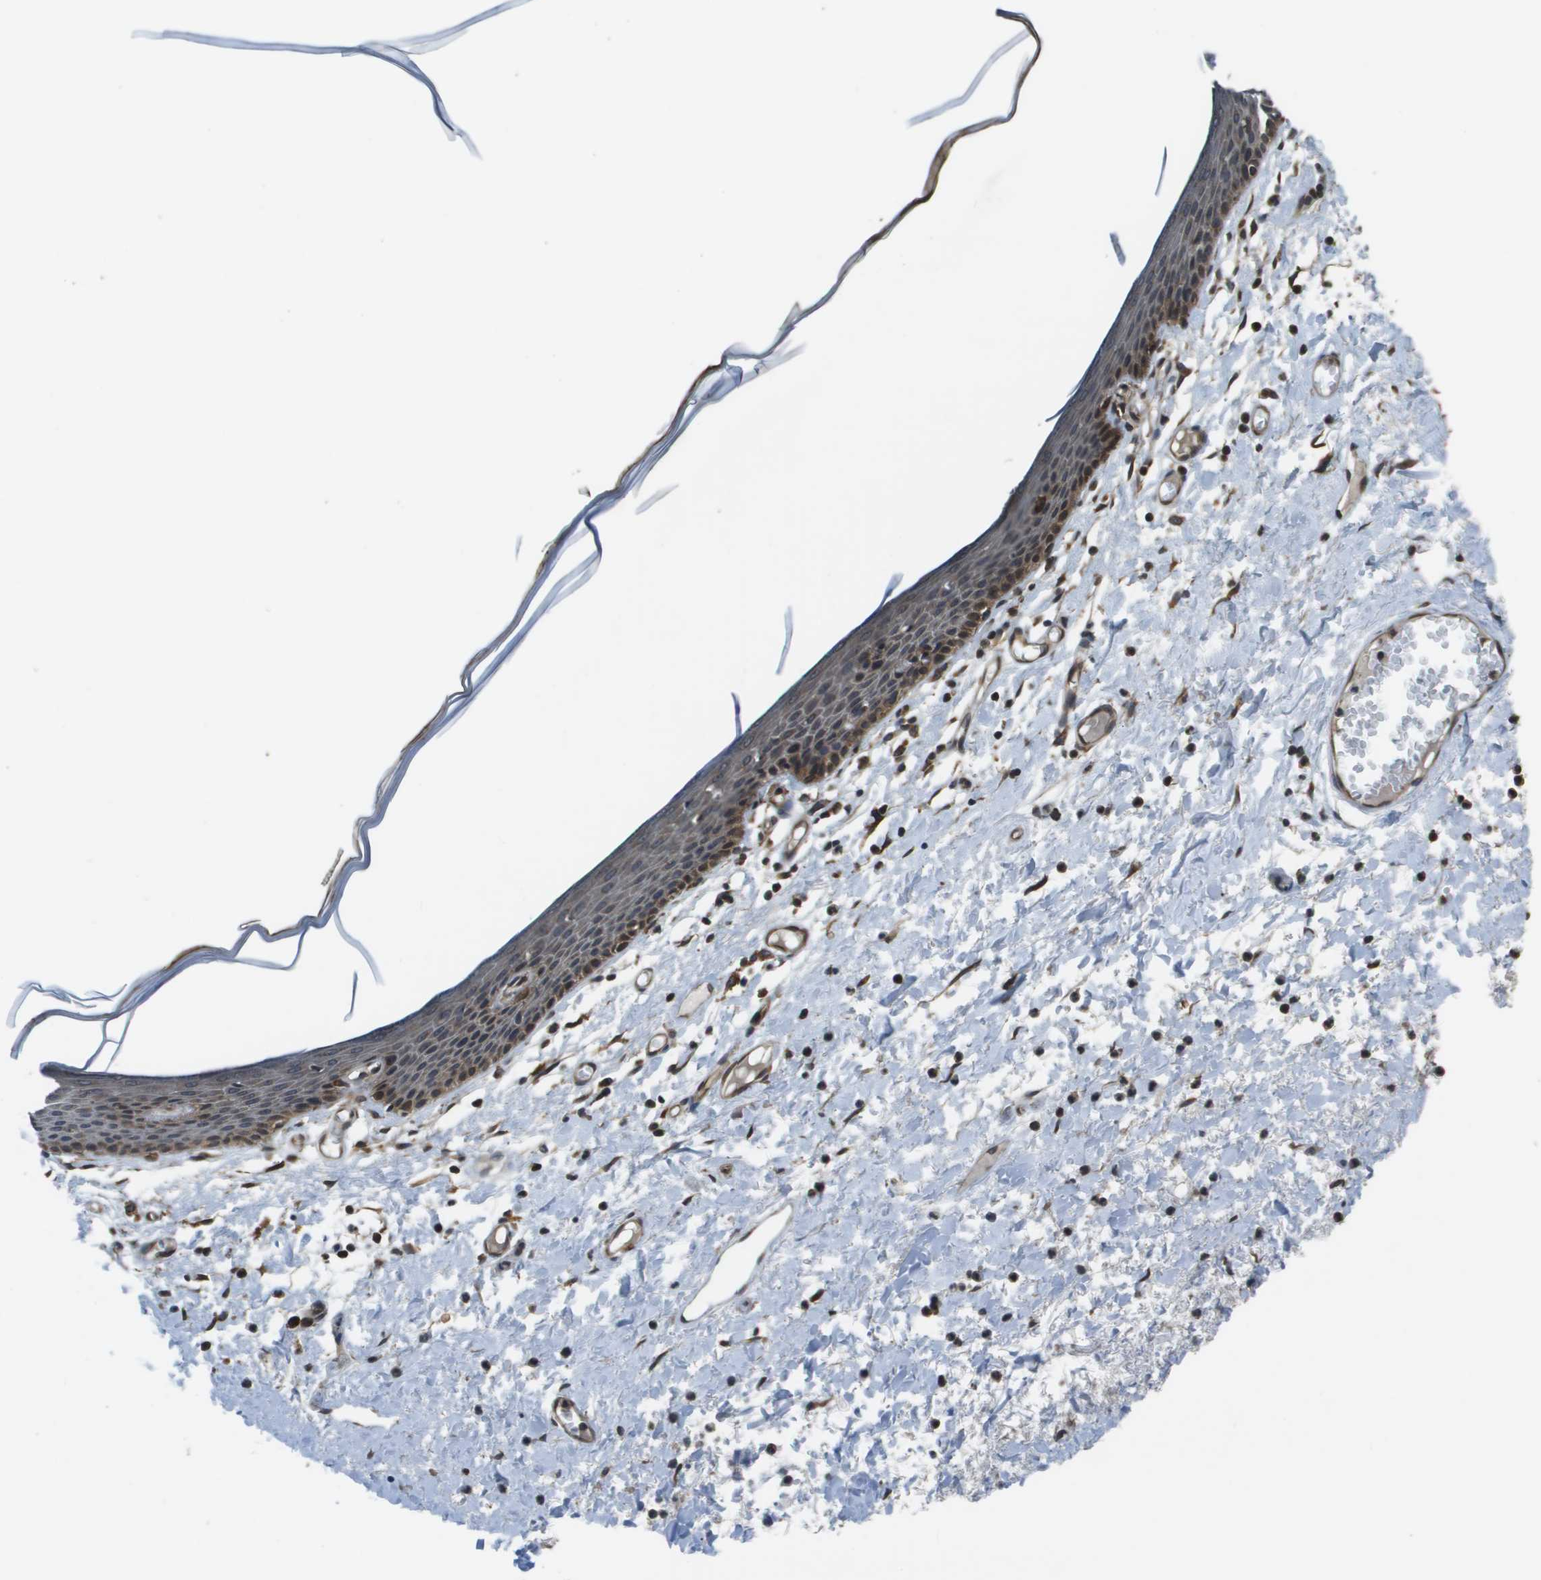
{"staining": {"intensity": "moderate", "quantity": "<25%", "location": "cytoplasmic/membranous"}, "tissue": "skin", "cell_type": "Epidermal cells", "image_type": "normal", "snomed": [{"axis": "morphology", "description": "Normal tissue, NOS"}, {"axis": "topography", "description": "Vulva"}], "caption": "Human skin stained with a protein marker shows moderate staining in epidermal cells.", "gene": "SEC62", "patient": {"sex": "female", "age": 54}}